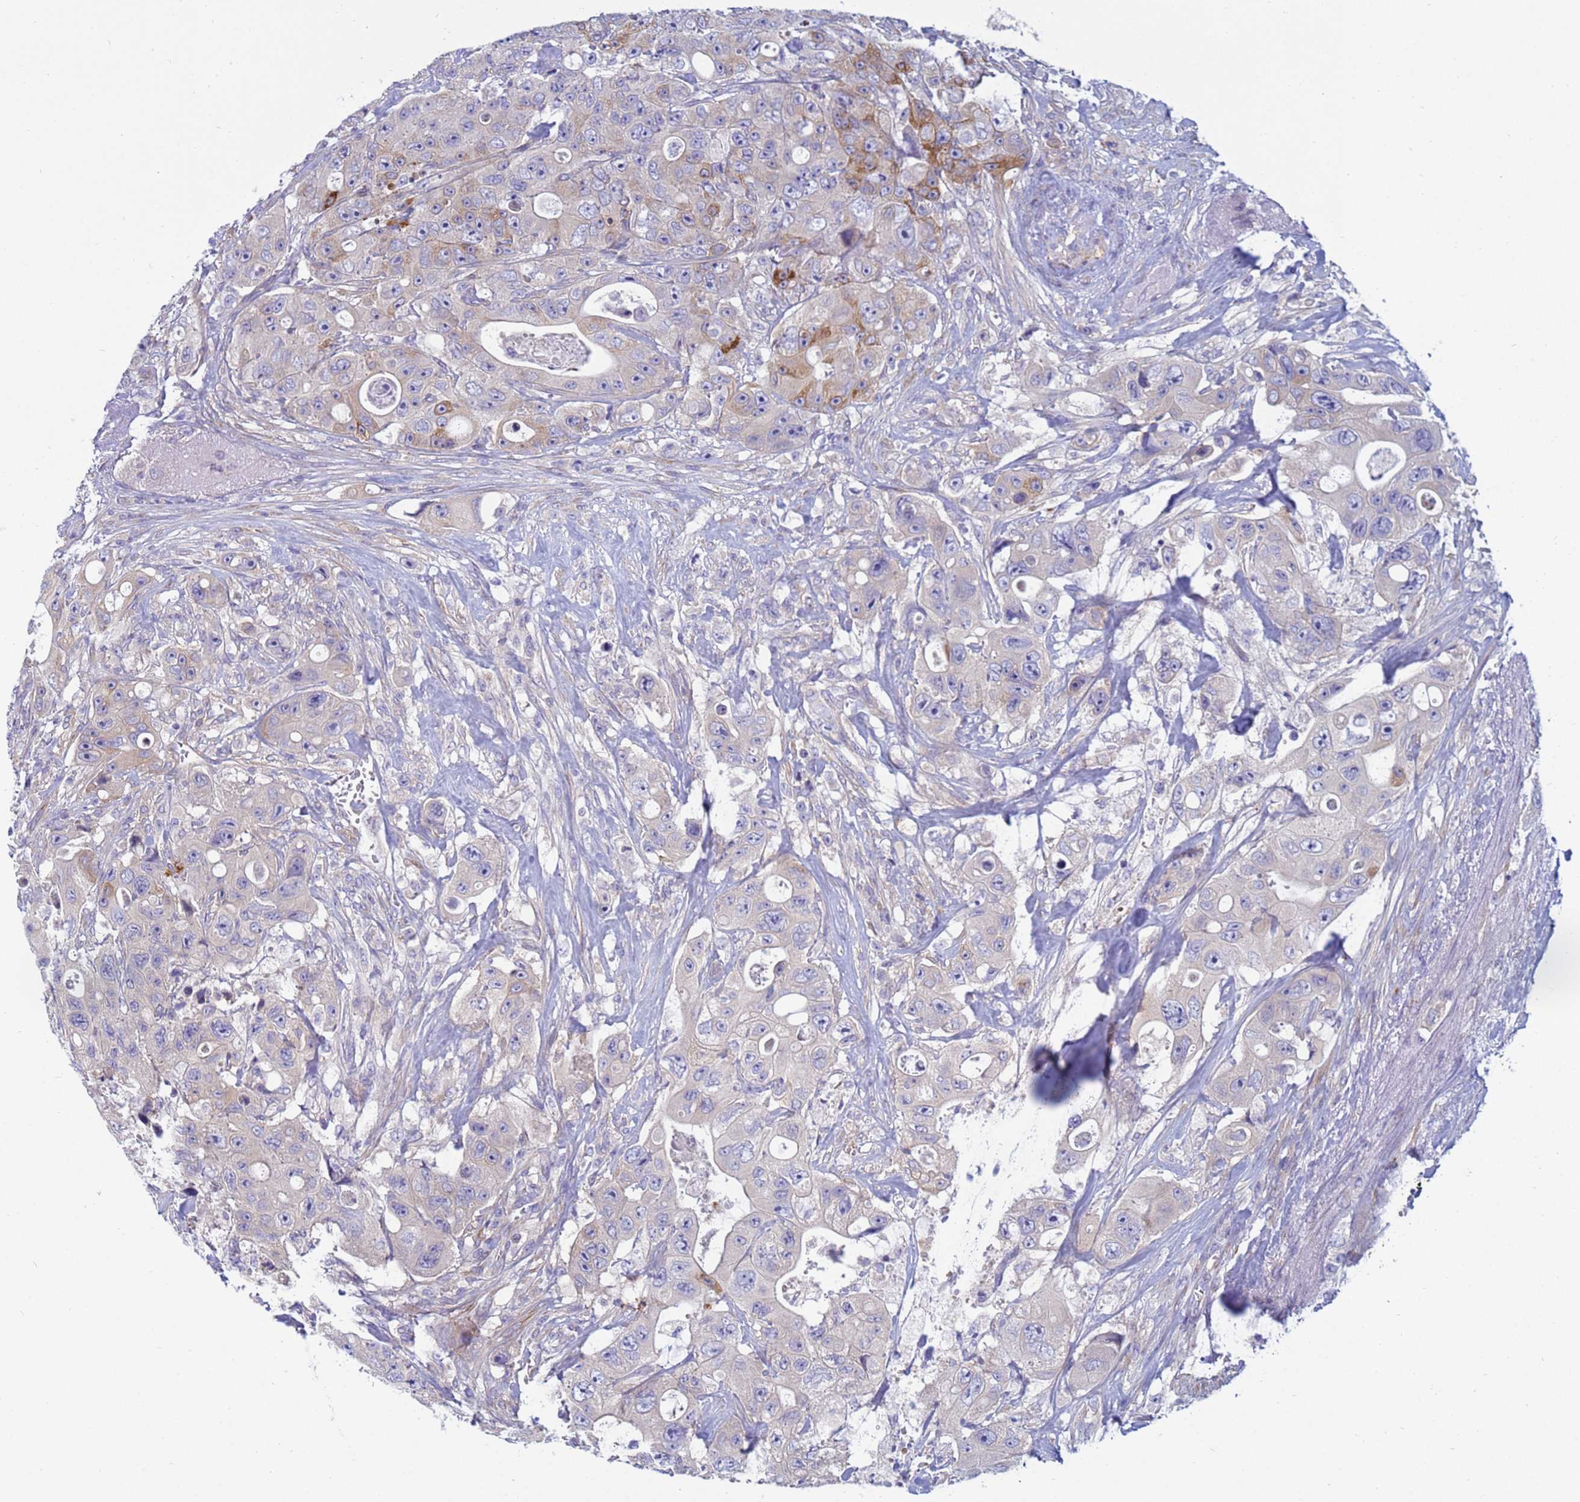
{"staining": {"intensity": "moderate", "quantity": "<25%", "location": "cytoplasmic/membranous"}, "tissue": "colorectal cancer", "cell_type": "Tumor cells", "image_type": "cancer", "snomed": [{"axis": "morphology", "description": "Adenocarcinoma, NOS"}, {"axis": "topography", "description": "Colon"}], "caption": "Immunohistochemical staining of human adenocarcinoma (colorectal) exhibits low levels of moderate cytoplasmic/membranous protein expression in approximately <25% of tumor cells. The protein of interest is shown in brown color, while the nuclei are stained blue.", "gene": "TRPC6", "patient": {"sex": "female", "age": 46}}